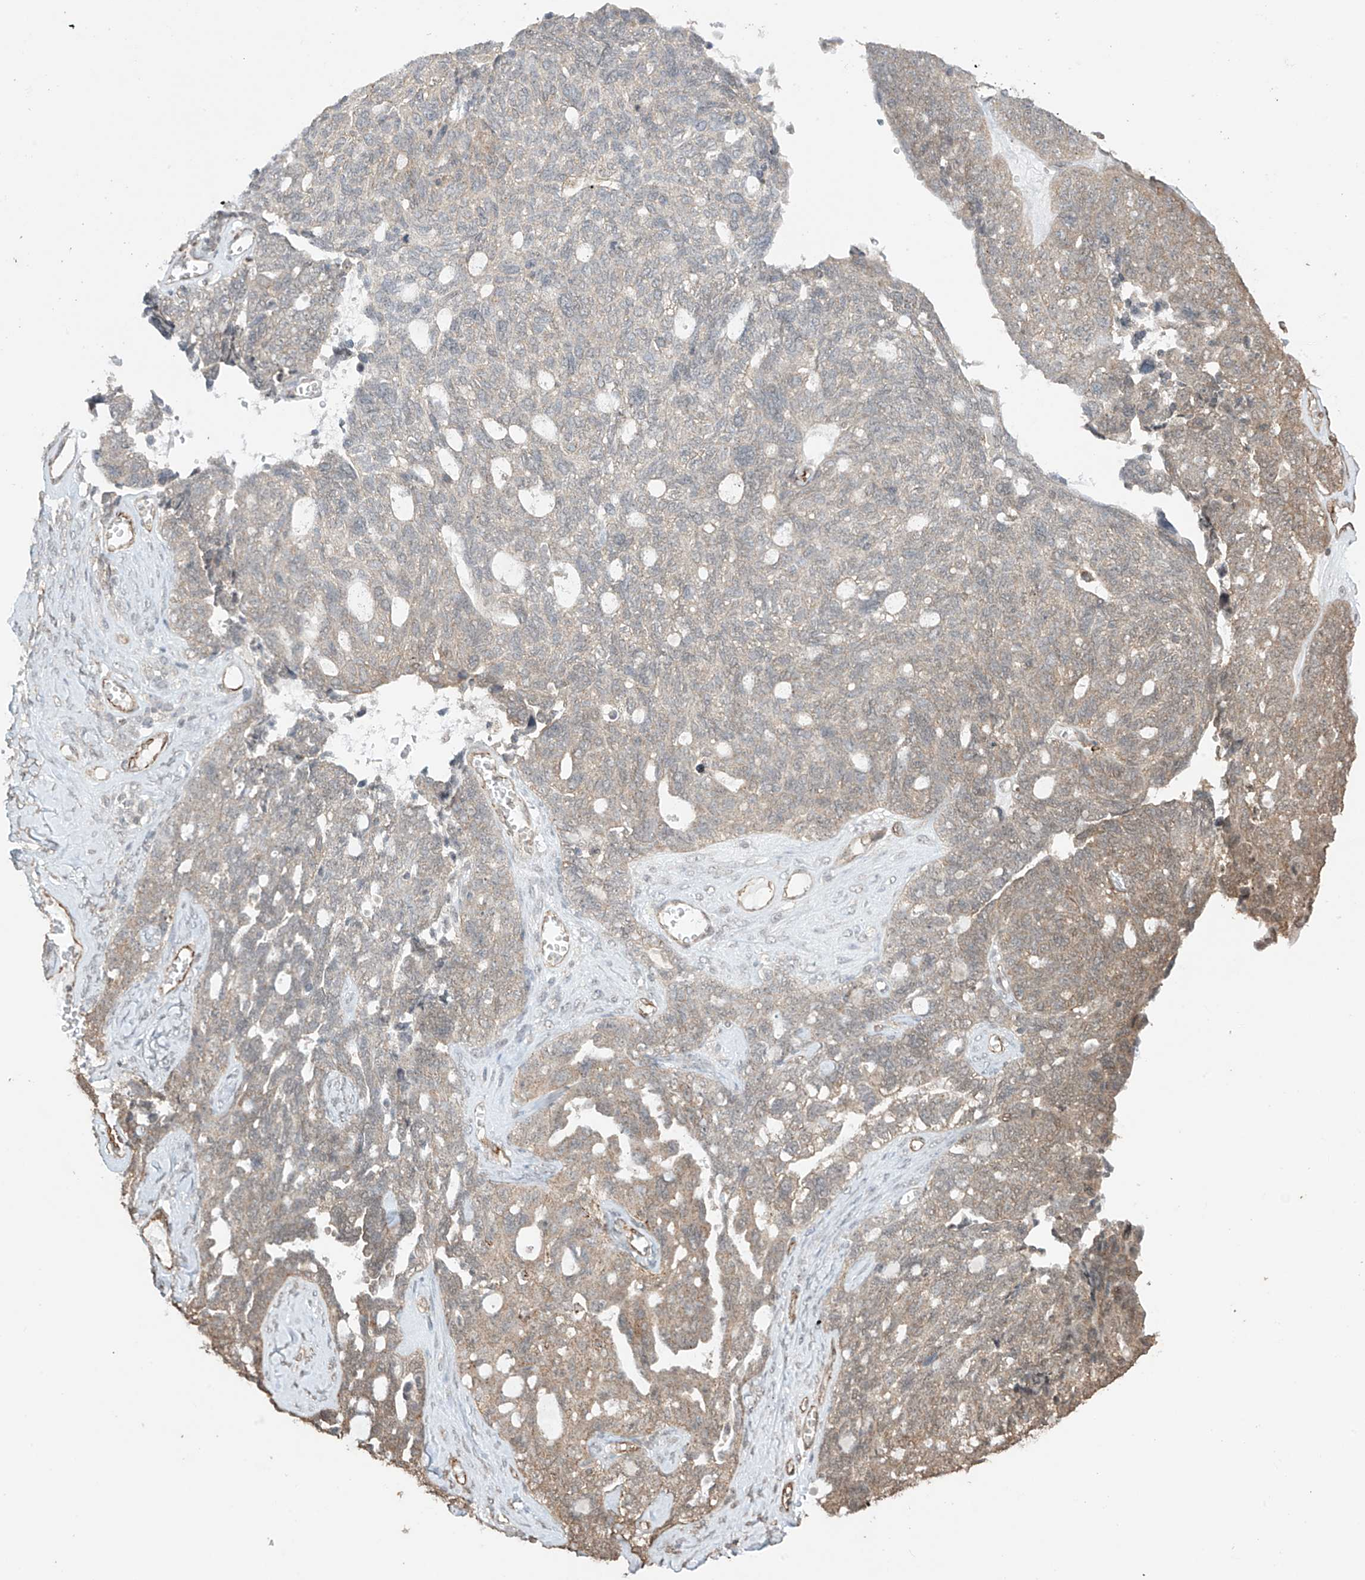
{"staining": {"intensity": "weak", "quantity": "25%-75%", "location": "cytoplasmic/membranous"}, "tissue": "ovarian cancer", "cell_type": "Tumor cells", "image_type": "cancer", "snomed": [{"axis": "morphology", "description": "Cystadenocarcinoma, serous, NOS"}, {"axis": "topography", "description": "Ovary"}], "caption": "A photomicrograph of human ovarian cancer stained for a protein exhibits weak cytoplasmic/membranous brown staining in tumor cells.", "gene": "TTLL5", "patient": {"sex": "female", "age": 79}}